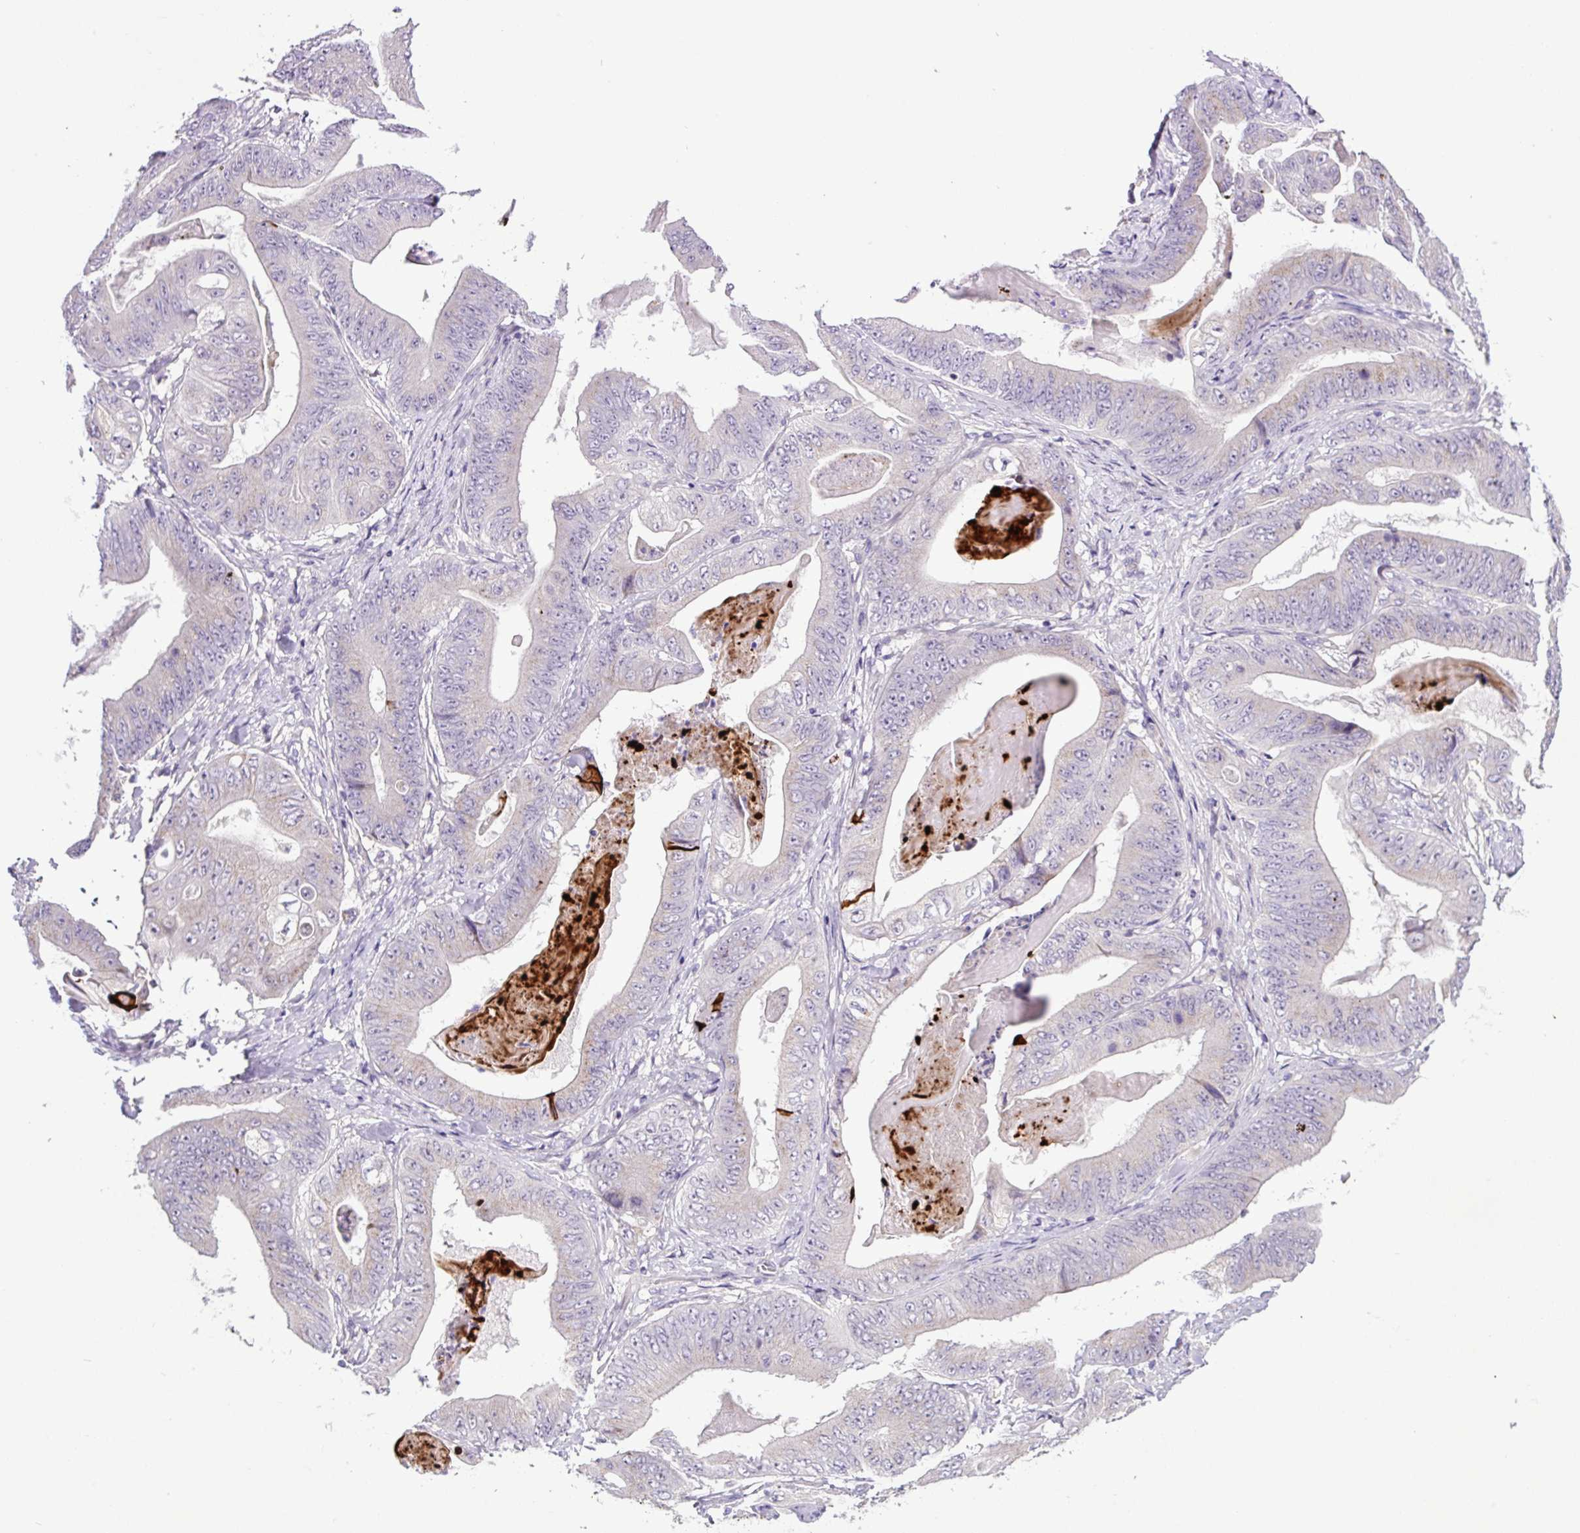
{"staining": {"intensity": "strong", "quantity": "<25%", "location": "cytoplasmic/membranous"}, "tissue": "stomach cancer", "cell_type": "Tumor cells", "image_type": "cancer", "snomed": [{"axis": "morphology", "description": "Adenocarcinoma, NOS"}, {"axis": "topography", "description": "Stomach"}], "caption": "Stomach adenocarcinoma was stained to show a protein in brown. There is medium levels of strong cytoplasmic/membranous staining in approximately <25% of tumor cells.", "gene": "OGDHL", "patient": {"sex": "female", "age": 73}}